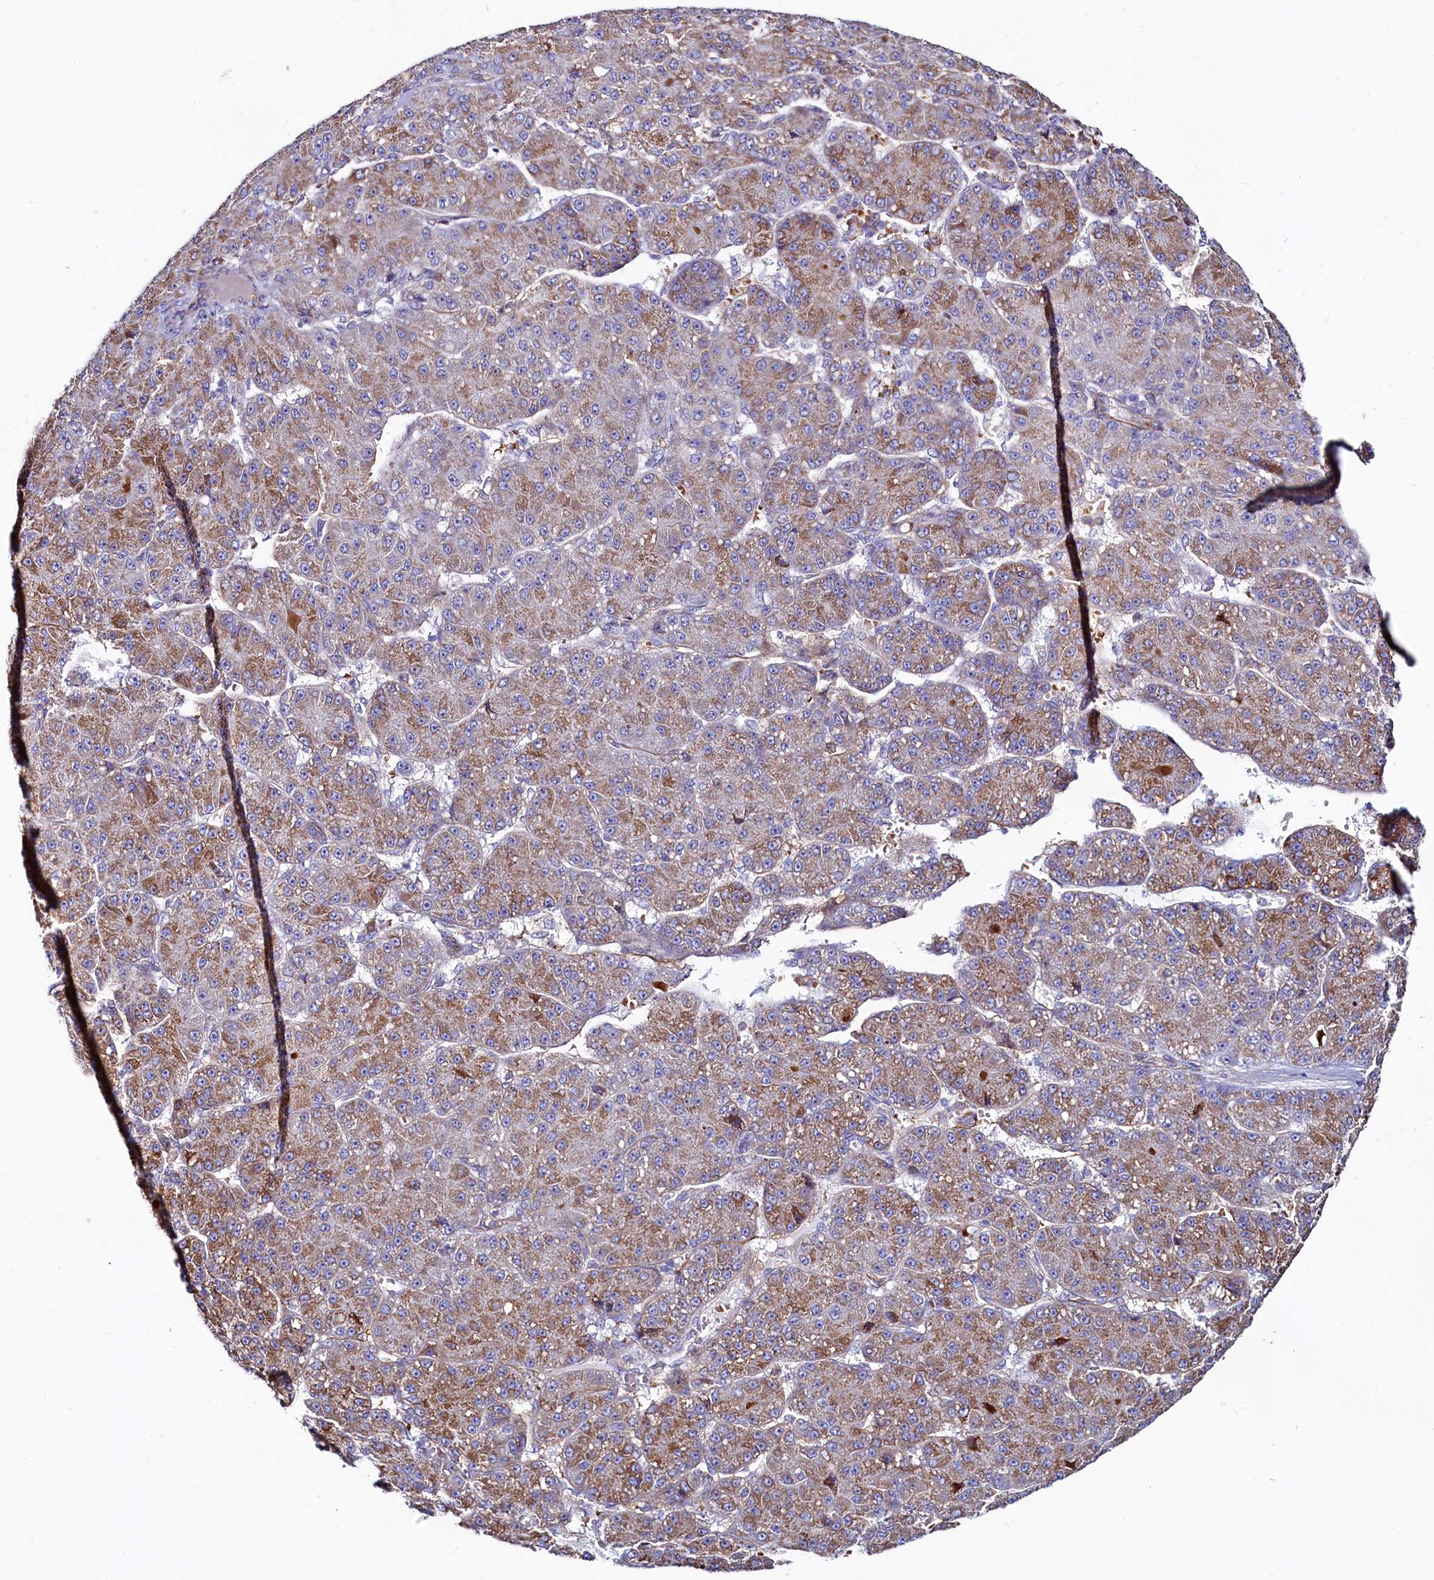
{"staining": {"intensity": "moderate", "quantity": "25%-75%", "location": "cytoplasmic/membranous"}, "tissue": "liver cancer", "cell_type": "Tumor cells", "image_type": "cancer", "snomed": [{"axis": "morphology", "description": "Carcinoma, Hepatocellular, NOS"}, {"axis": "topography", "description": "Liver"}], "caption": "Tumor cells exhibit moderate cytoplasmic/membranous staining in approximately 25%-75% of cells in liver cancer (hepatocellular carcinoma).", "gene": "ASTE1", "patient": {"sex": "male", "age": 67}}